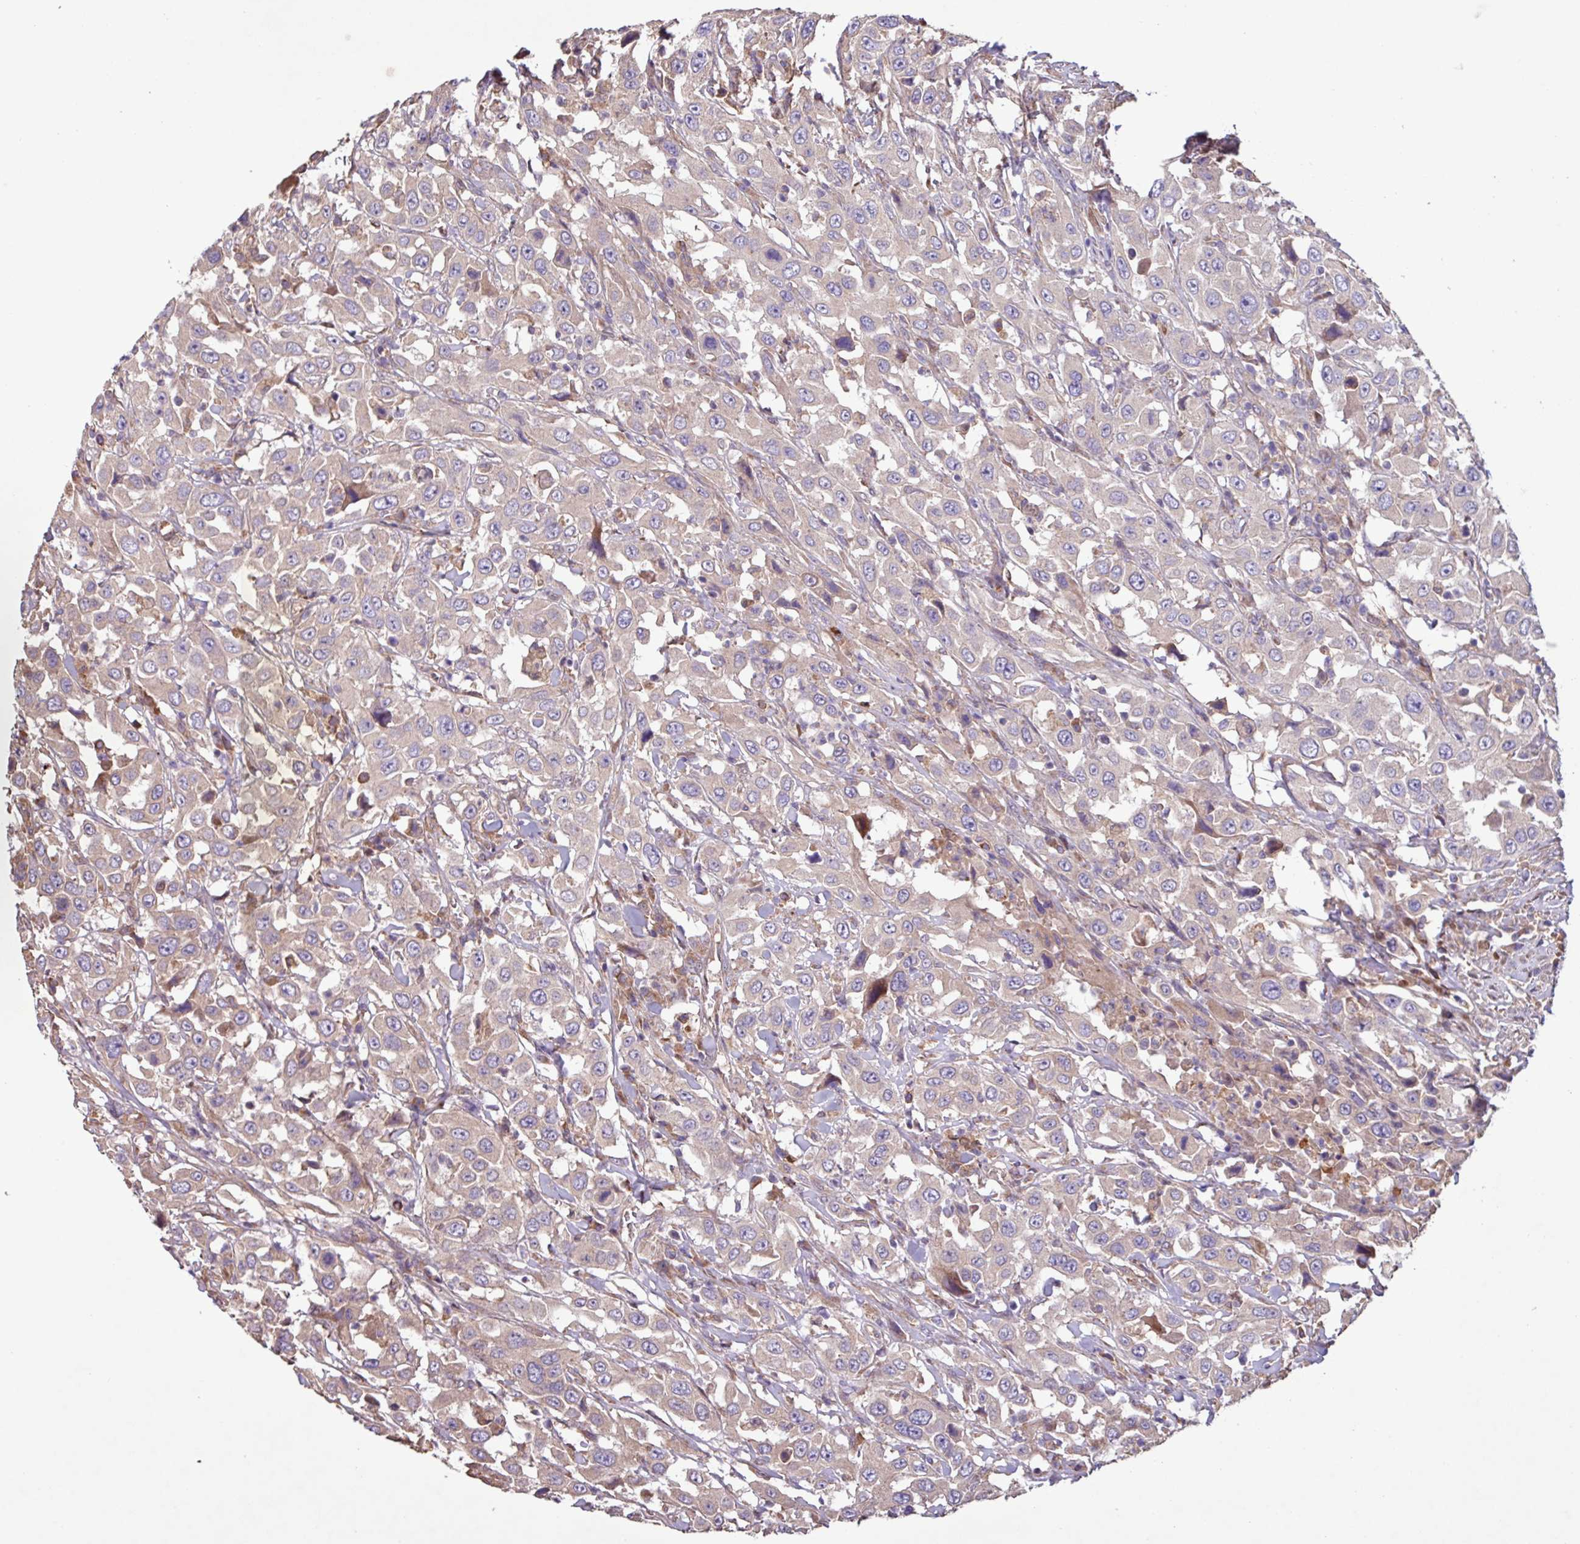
{"staining": {"intensity": "weak", "quantity": "<25%", "location": "cytoplasmic/membranous"}, "tissue": "urothelial cancer", "cell_type": "Tumor cells", "image_type": "cancer", "snomed": [{"axis": "morphology", "description": "Urothelial carcinoma, High grade"}, {"axis": "topography", "description": "Urinary bladder"}], "caption": "Urothelial cancer stained for a protein using immunohistochemistry (IHC) shows no staining tumor cells.", "gene": "PTPRQ", "patient": {"sex": "male", "age": 61}}